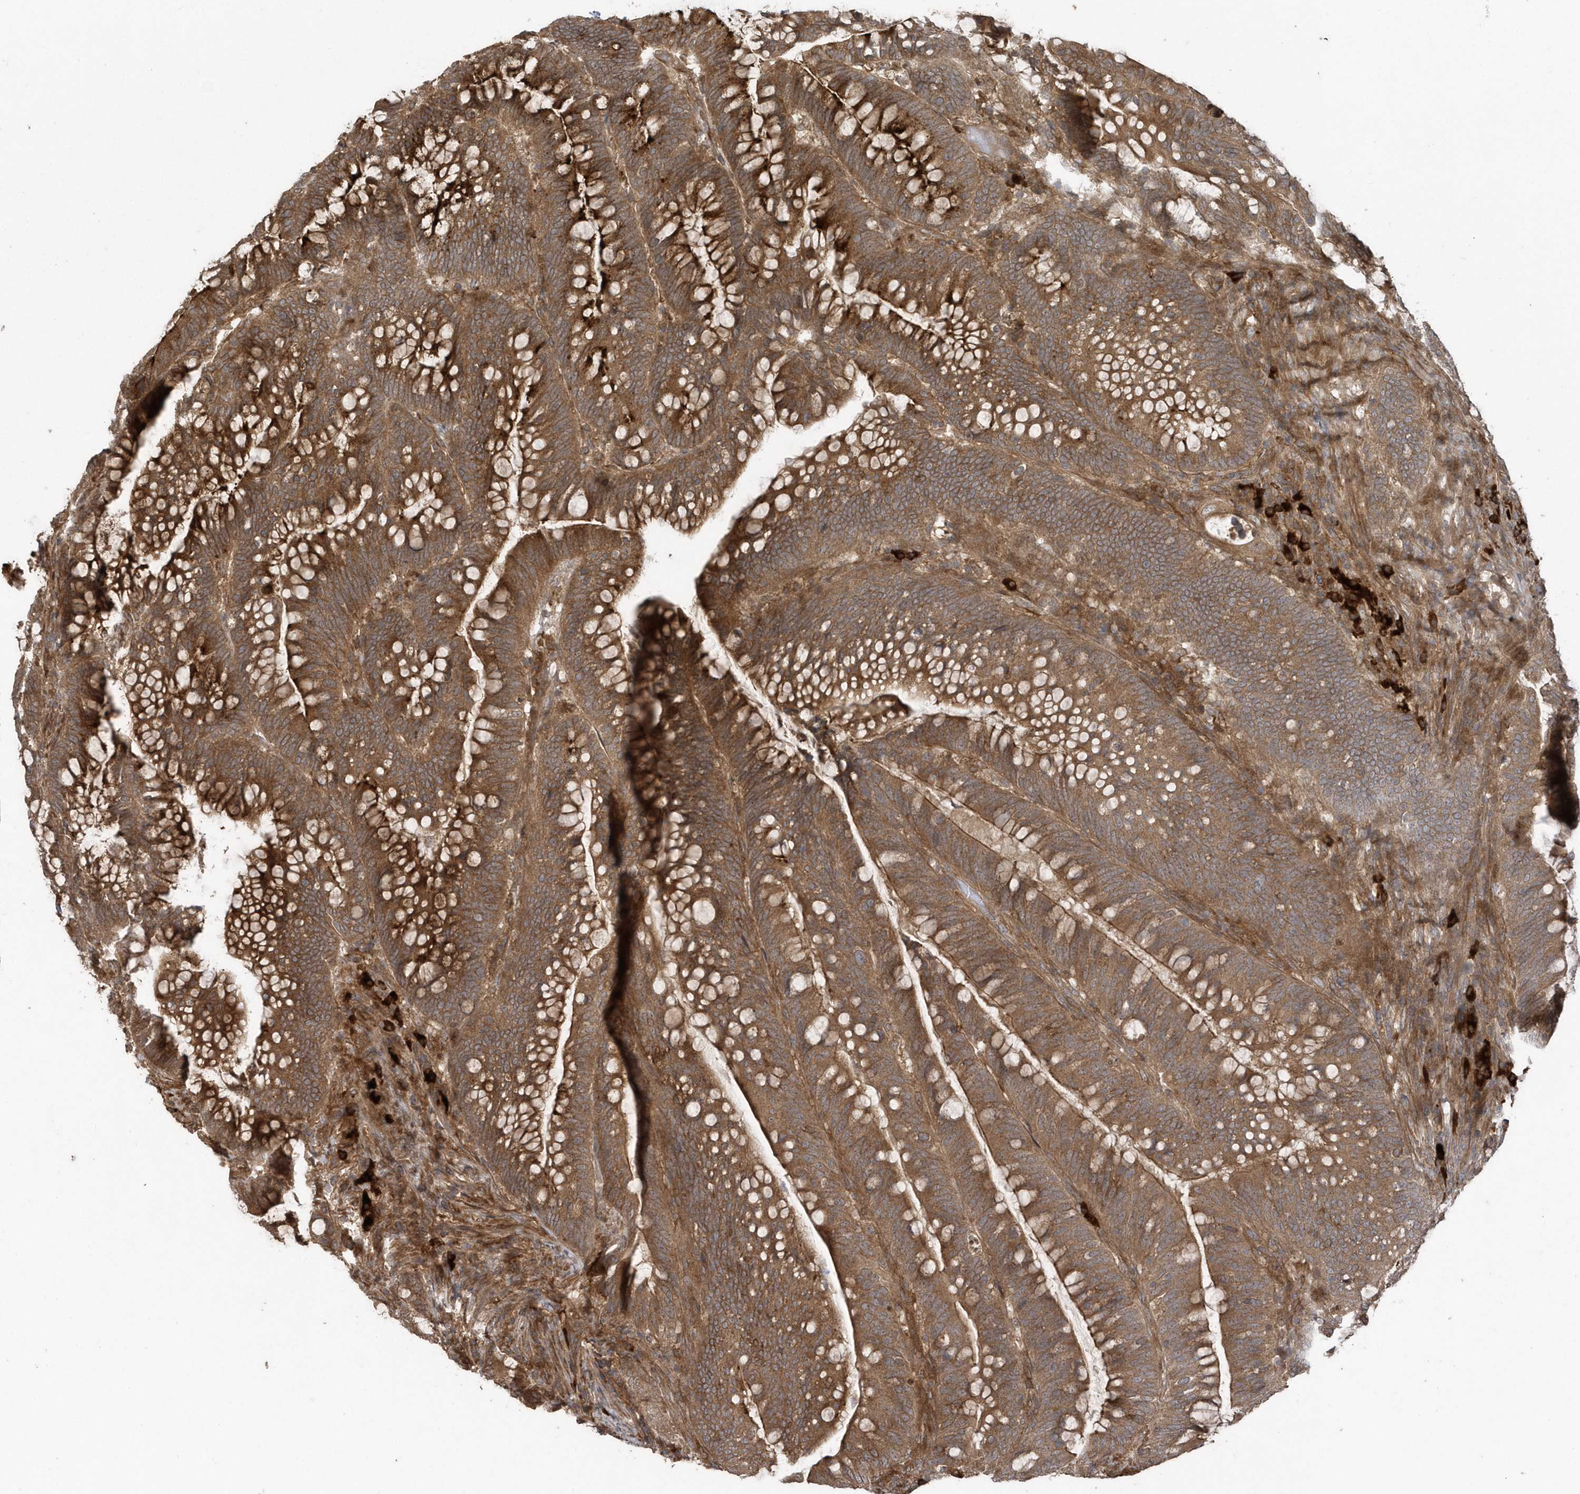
{"staining": {"intensity": "moderate", "quantity": ">75%", "location": "cytoplasmic/membranous"}, "tissue": "colorectal cancer", "cell_type": "Tumor cells", "image_type": "cancer", "snomed": [{"axis": "morphology", "description": "Adenocarcinoma, NOS"}, {"axis": "topography", "description": "Colon"}], "caption": "The photomicrograph reveals staining of colorectal cancer (adenocarcinoma), revealing moderate cytoplasmic/membranous protein staining (brown color) within tumor cells. The staining is performed using DAB brown chromogen to label protein expression. The nuclei are counter-stained blue using hematoxylin.", "gene": "HERPUD1", "patient": {"sex": "female", "age": 66}}